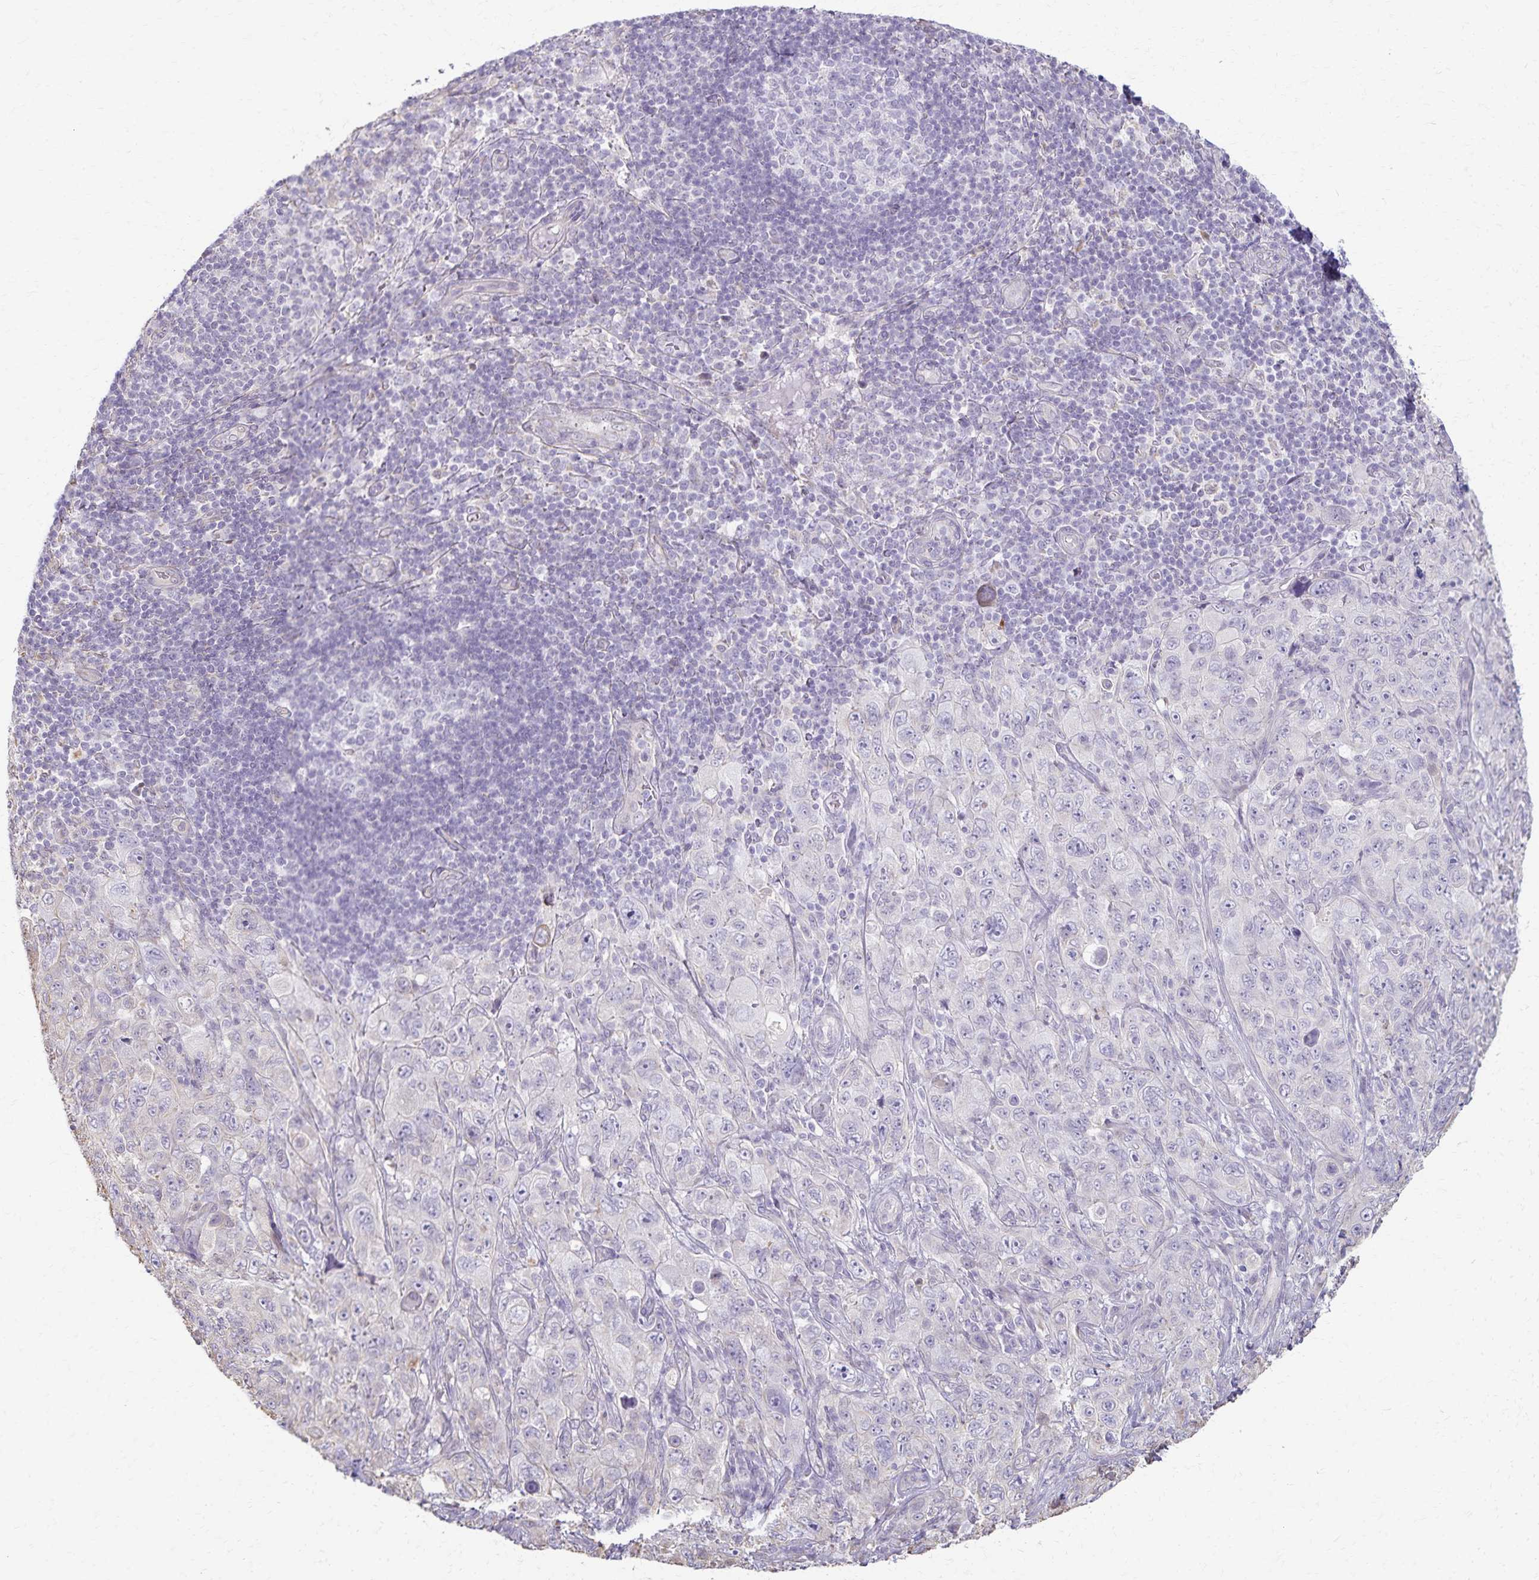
{"staining": {"intensity": "negative", "quantity": "none", "location": "none"}, "tissue": "pancreatic cancer", "cell_type": "Tumor cells", "image_type": "cancer", "snomed": [{"axis": "morphology", "description": "Adenocarcinoma, NOS"}, {"axis": "topography", "description": "Pancreas"}], "caption": "Pancreatic adenocarcinoma stained for a protein using immunohistochemistry reveals no staining tumor cells.", "gene": "KISS1", "patient": {"sex": "male", "age": 68}}